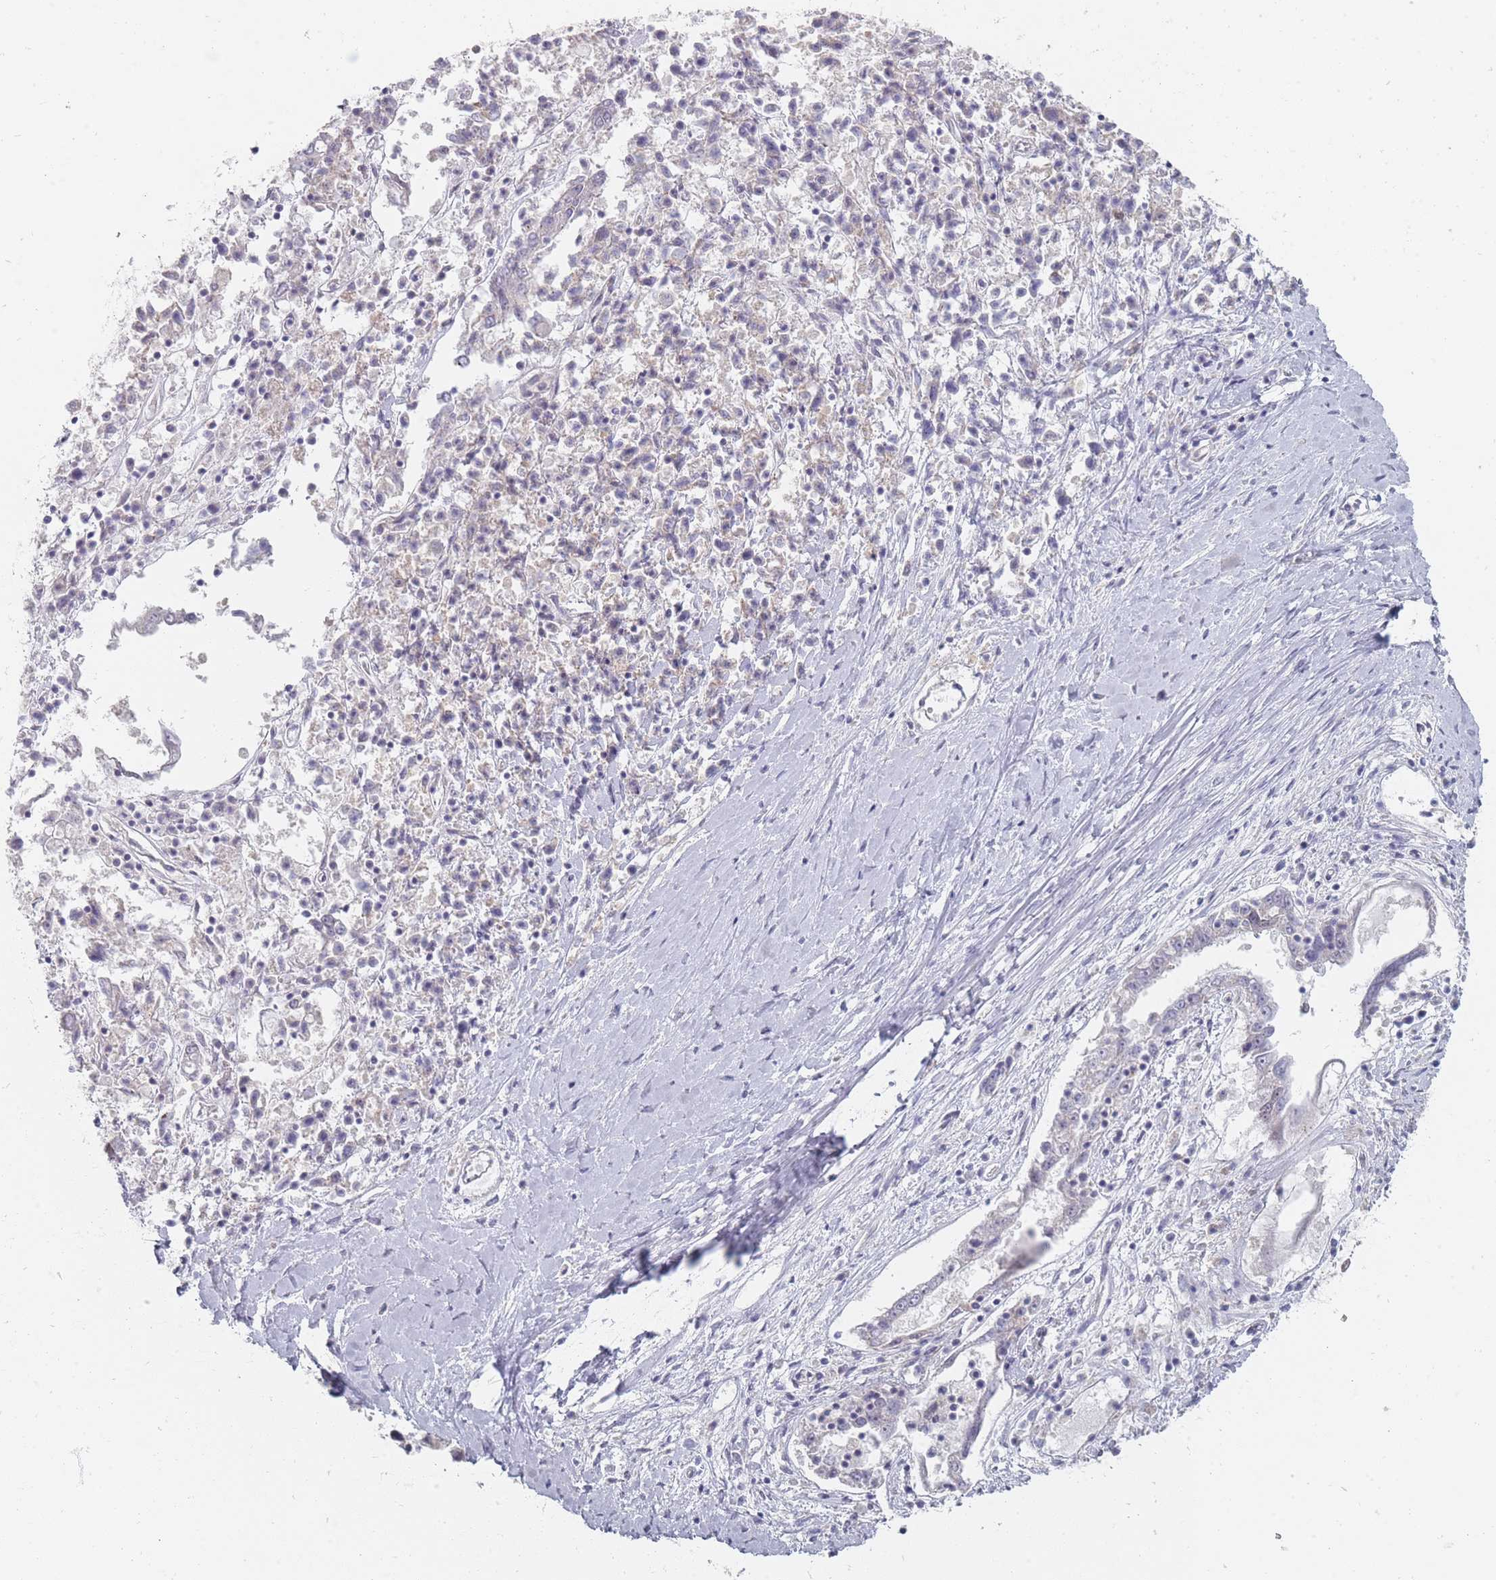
{"staining": {"intensity": "negative", "quantity": "none", "location": "none"}, "tissue": "ovarian cancer", "cell_type": "Tumor cells", "image_type": "cancer", "snomed": [{"axis": "morphology", "description": "Carcinoma, endometroid"}, {"axis": "topography", "description": "Ovary"}], "caption": "Tumor cells are negative for protein expression in human ovarian cancer (endometroid carcinoma).", "gene": "PCDH12", "patient": {"sex": "female", "age": 62}}